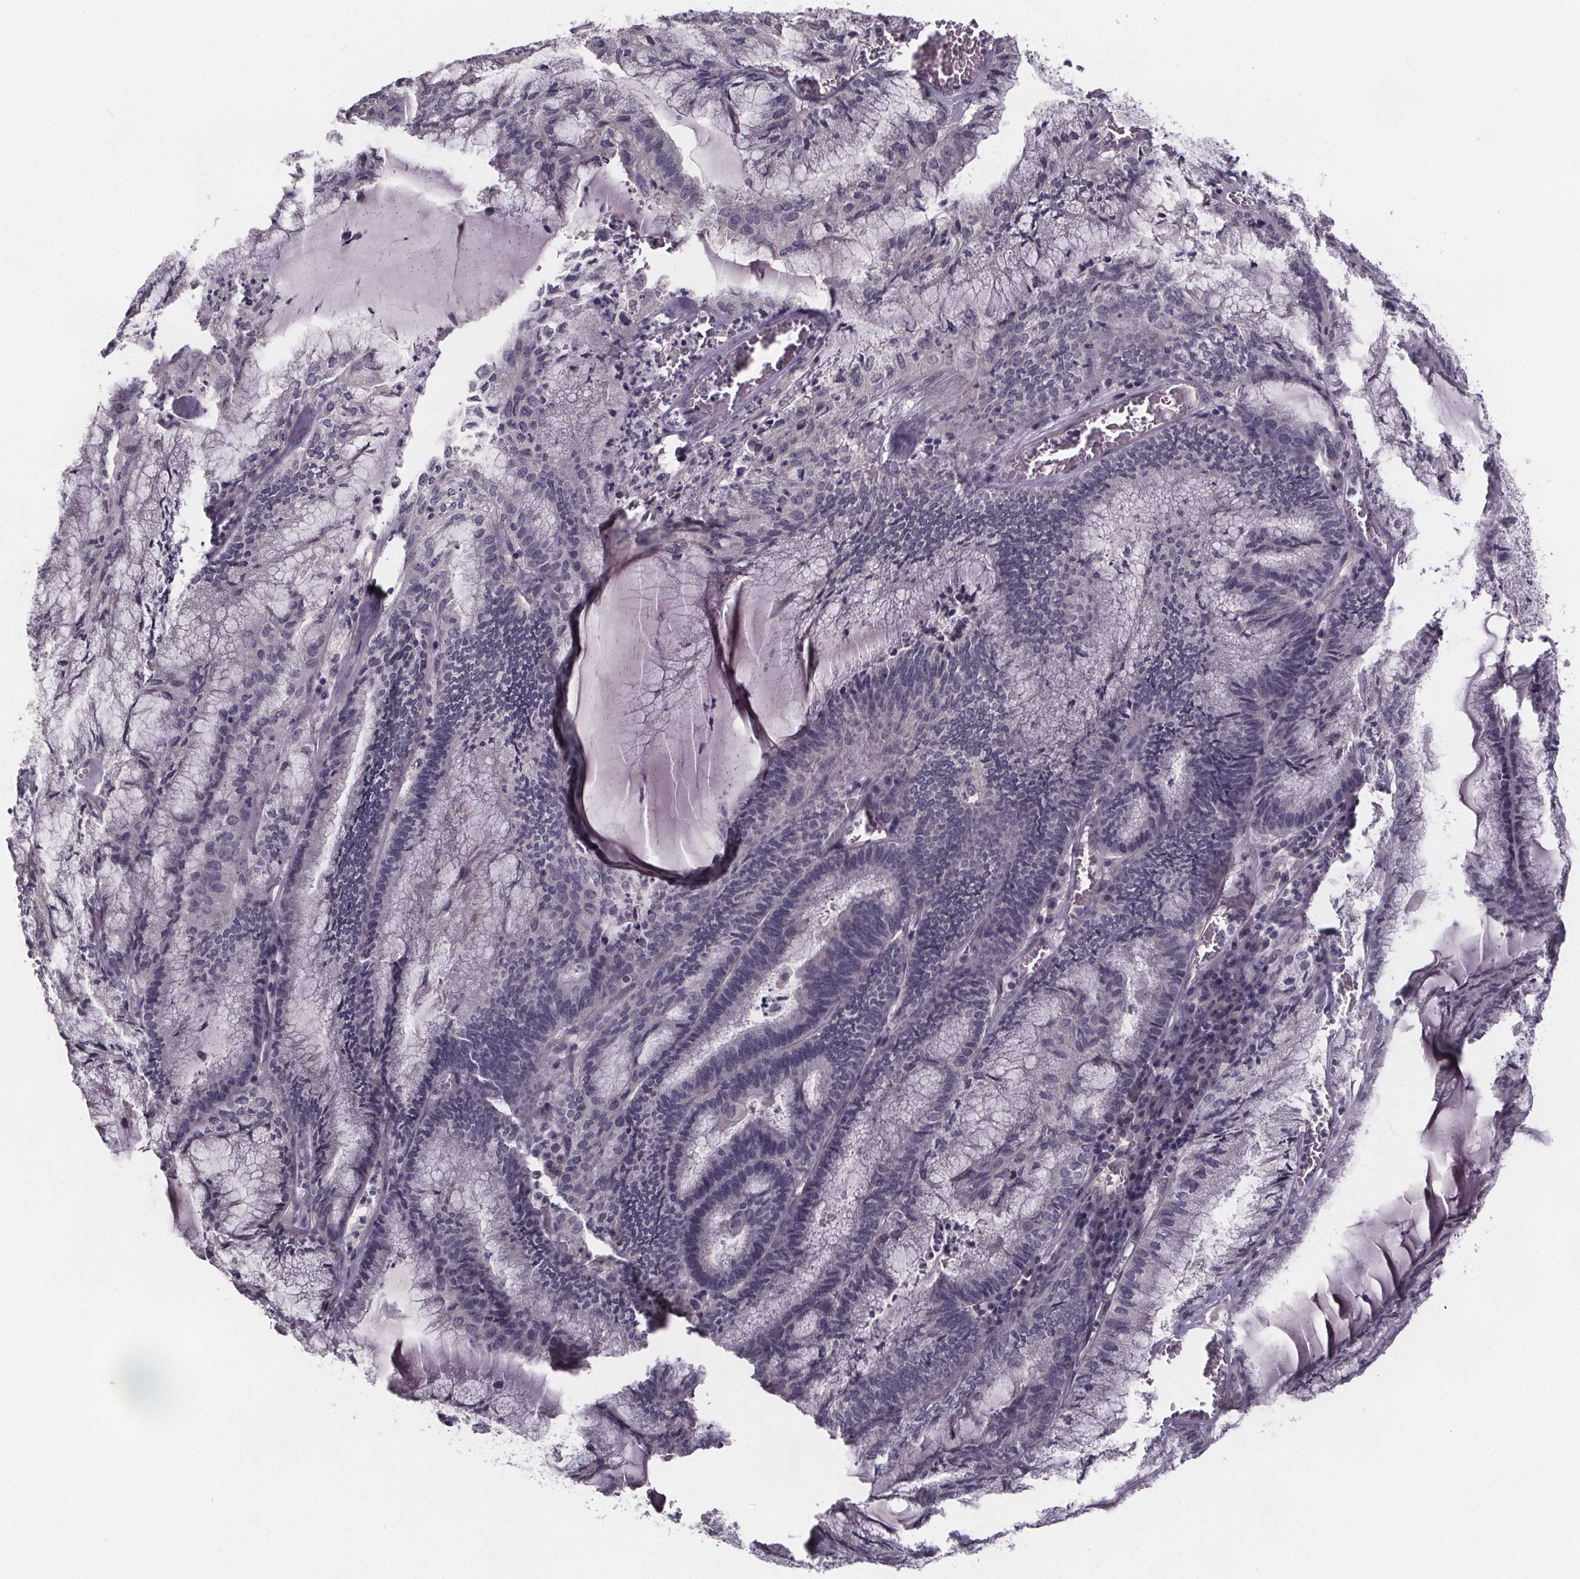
{"staining": {"intensity": "negative", "quantity": "none", "location": "none"}, "tissue": "endometrial cancer", "cell_type": "Tumor cells", "image_type": "cancer", "snomed": [{"axis": "morphology", "description": "Carcinoma, NOS"}, {"axis": "topography", "description": "Endometrium"}], "caption": "This is an immunohistochemistry (IHC) photomicrograph of carcinoma (endometrial). There is no positivity in tumor cells.", "gene": "FAM181B", "patient": {"sex": "female", "age": 62}}